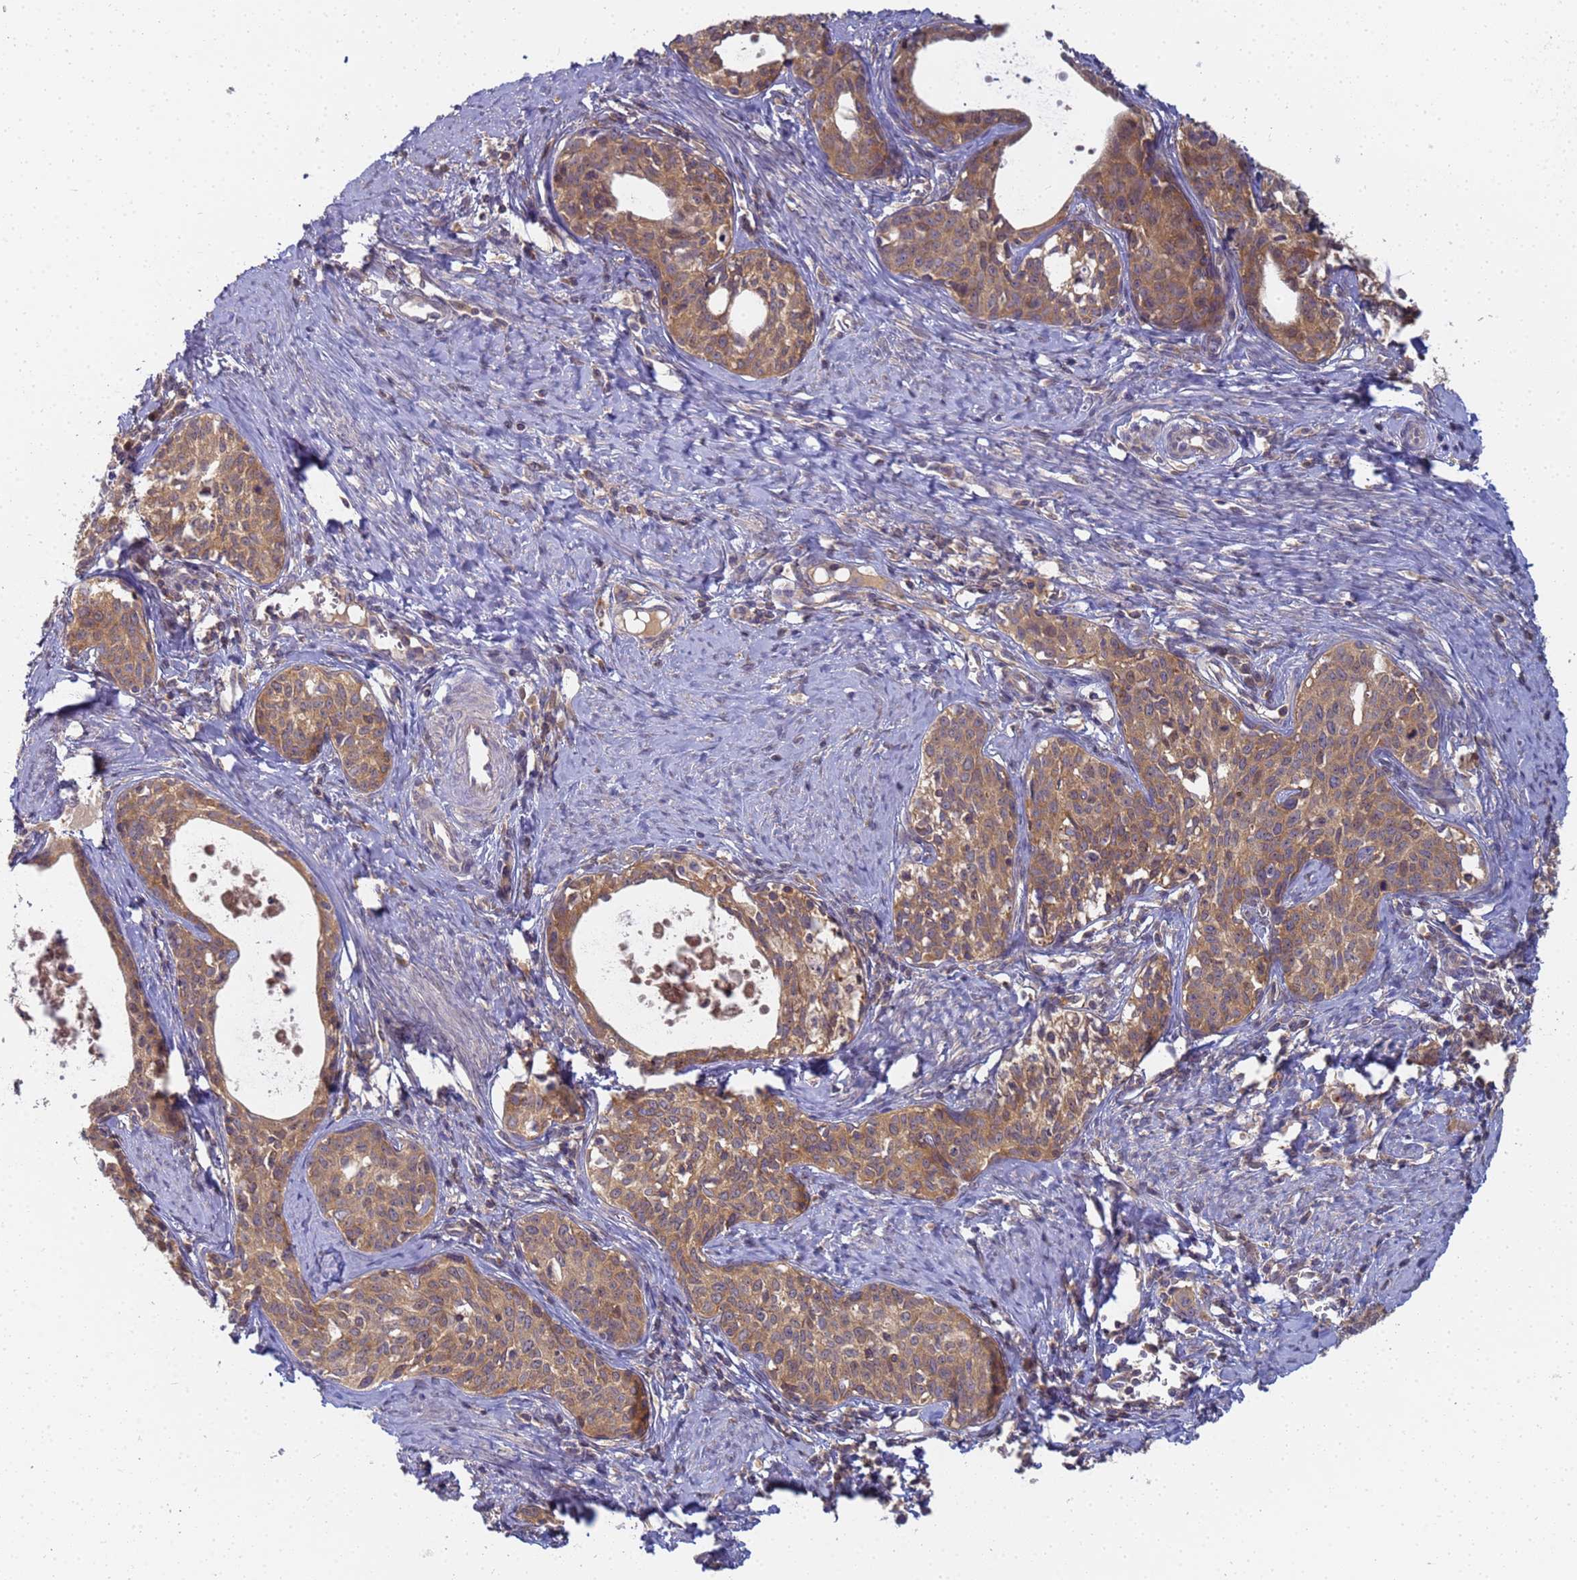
{"staining": {"intensity": "moderate", "quantity": ">75%", "location": "cytoplasmic/membranous"}, "tissue": "cervical cancer", "cell_type": "Tumor cells", "image_type": "cancer", "snomed": [{"axis": "morphology", "description": "Squamous cell carcinoma, NOS"}, {"axis": "topography", "description": "Cervix"}], "caption": "High-magnification brightfield microscopy of cervical cancer (squamous cell carcinoma) stained with DAB (3,3'-diaminobenzidine) (brown) and counterstained with hematoxylin (blue). tumor cells exhibit moderate cytoplasmic/membranous positivity is identified in approximately>75% of cells.", "gene": "SHARPIN", "patient": {"sex": "female", "age": 52}}